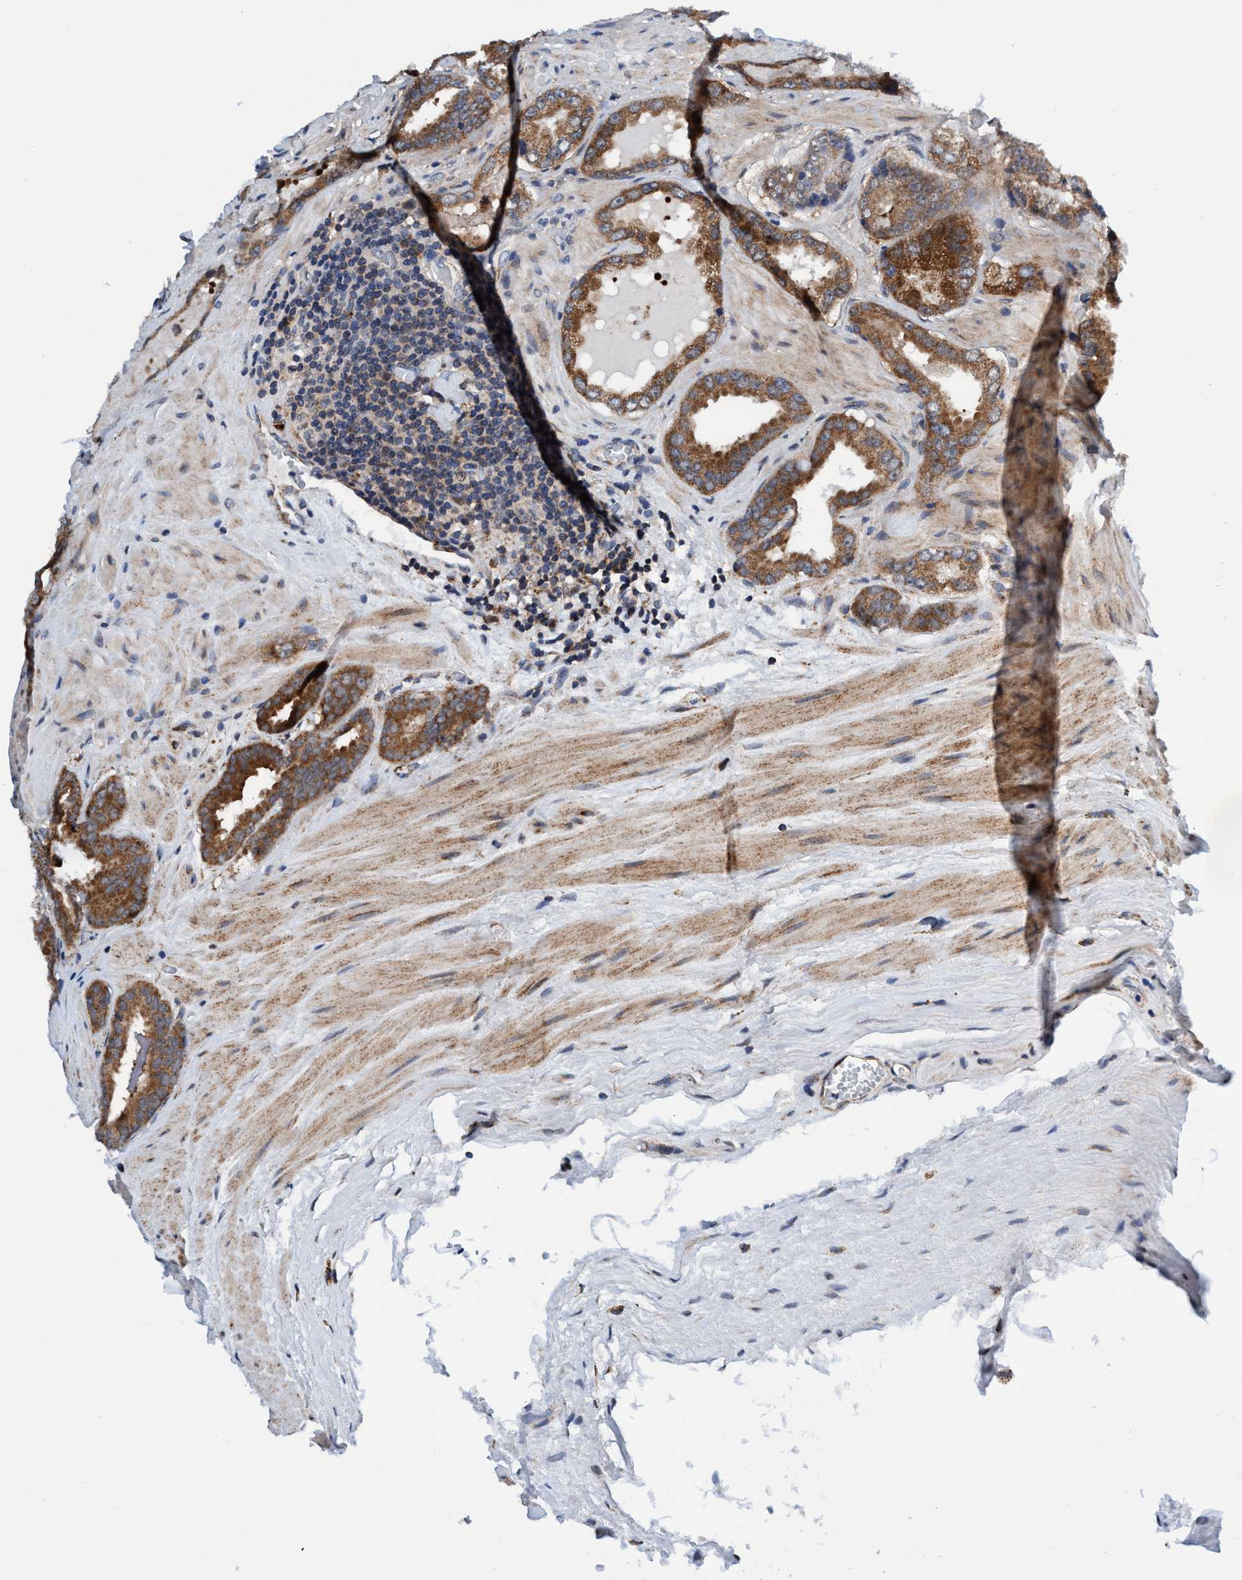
{"staining": {"intensity": "moderate", "quantity": ">75%", "location": "cytoplasmic/membranous"}, "tissue": "prostate cancer", "cell_type": "Tumor cells", "image_type": "cancer", "snomed": [{"axis": "morphology", "description": "Adenocarcinoma, Low grade"}, {"axis": "topography", "description": "Prostate"}], "caption": "A brown stain highlights moderate cytoplasmic/membranous positivity of a protein in prostate cancer tumor cells. The protein of interest is stained brown, and the nuclei are stained in blue (DAB (3,3'-diaminobenzidine) IHC with brightfield microscopy, high magnification).", "gene": "AGAP2", "patient": {"sex": "male", "age": 51}}